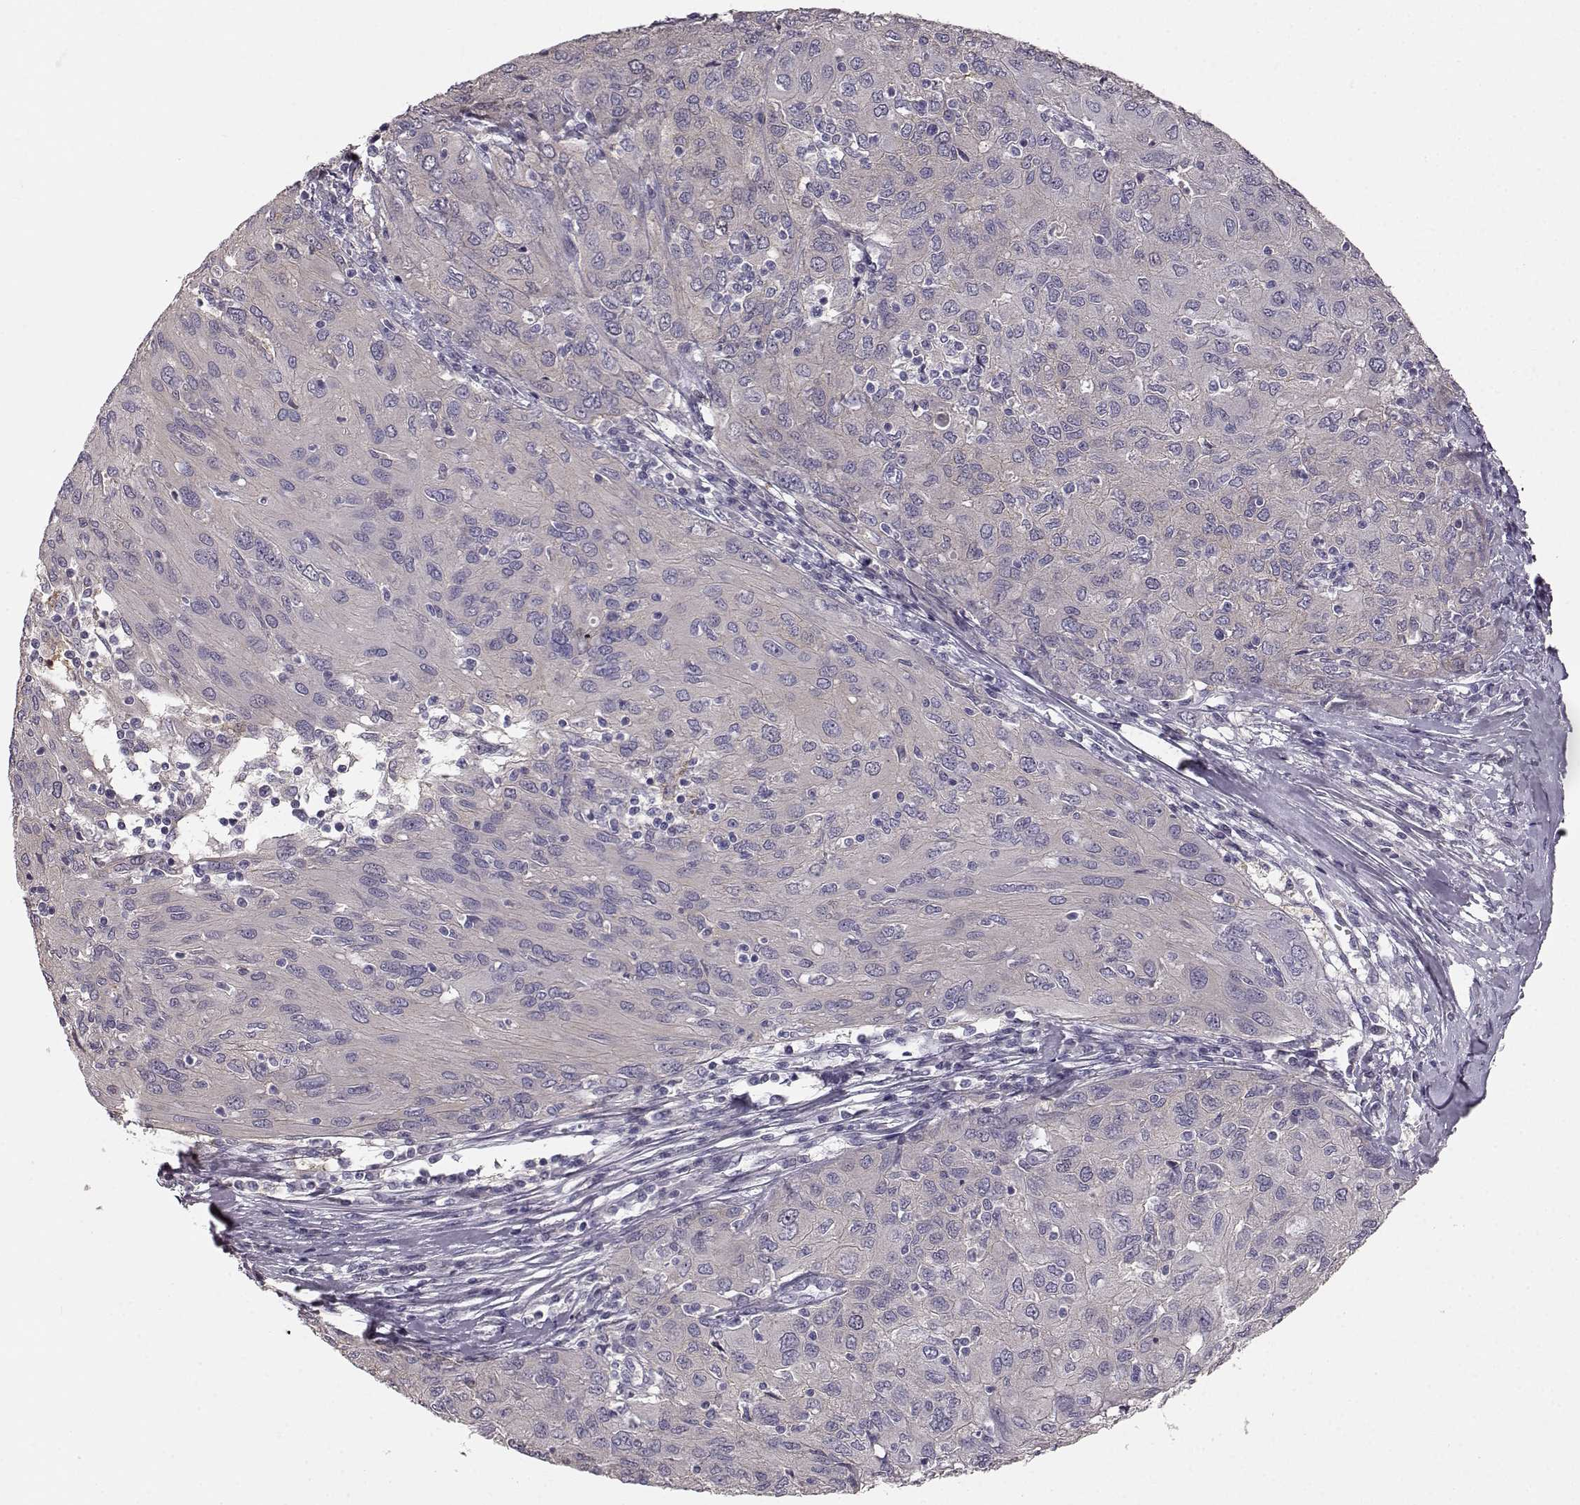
{"staining": {"intensity": "weak", "quantity": "<25%", "location": "cytoplasmic/membranous"}, "tissue": "ovarian cancer", "cell_type": "Tumor cells", "image_type": "cancer", "snomed": [{"axis": "morphology", "description": "Carcinoma, endometroid"}, {"axis": "topography", "description": "Ovary"}], "caption": "Immunohistochemistry (IHC) image of human ovarian cancer stained for a protein (brown), which demonstrates no expression in tumor cells. The staining is performed using DAB (3,3'-diaminobenzidine) brown chromogen with nuclei counter-stained in using hematoxylin.", "gene": "GPR50", "patient": {"sex": "female", "age": 50}}